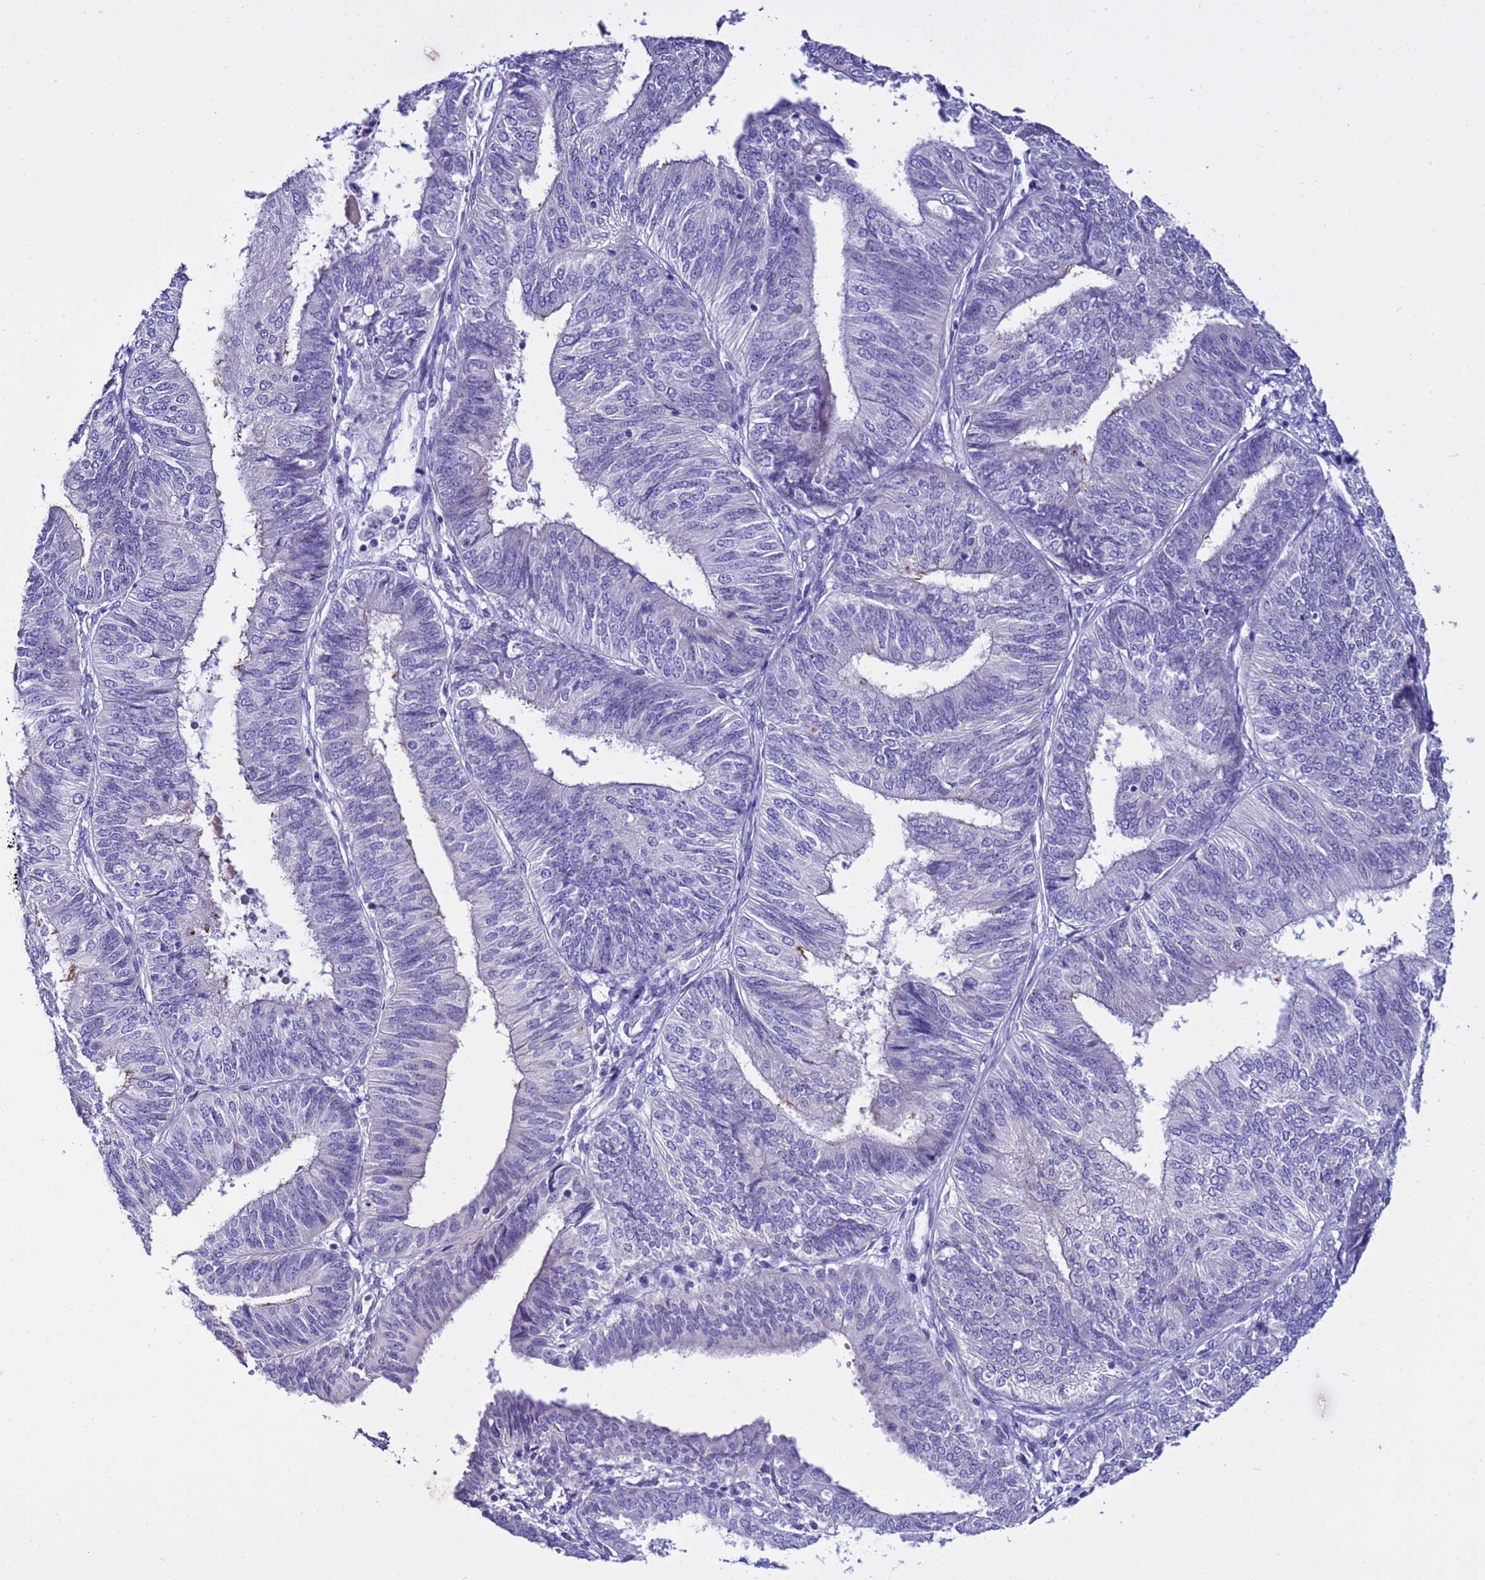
{"staining": {"intensity": "negative", "quantity": "none", "location": "none"}, "tissue": "endometrial cancer", "cell_type": "Tumor cells", "image_type": "cancer", "snomed": [{"axis": "morphology", "description": "Adenocarcinoma, NOS"}, {"axis": "topography", "description": "Endometrium"}], "caption": "Endometrial cancer (adenocarcinoma) was stained to show a protein in brown. There is no significant staining in tumor cells. (DAB (3,3'-diaminobenzidine) IHC with hematoxylin counter stain).", "gene": "IGSF11", "patient": {"sex": "female", "age": 58}}